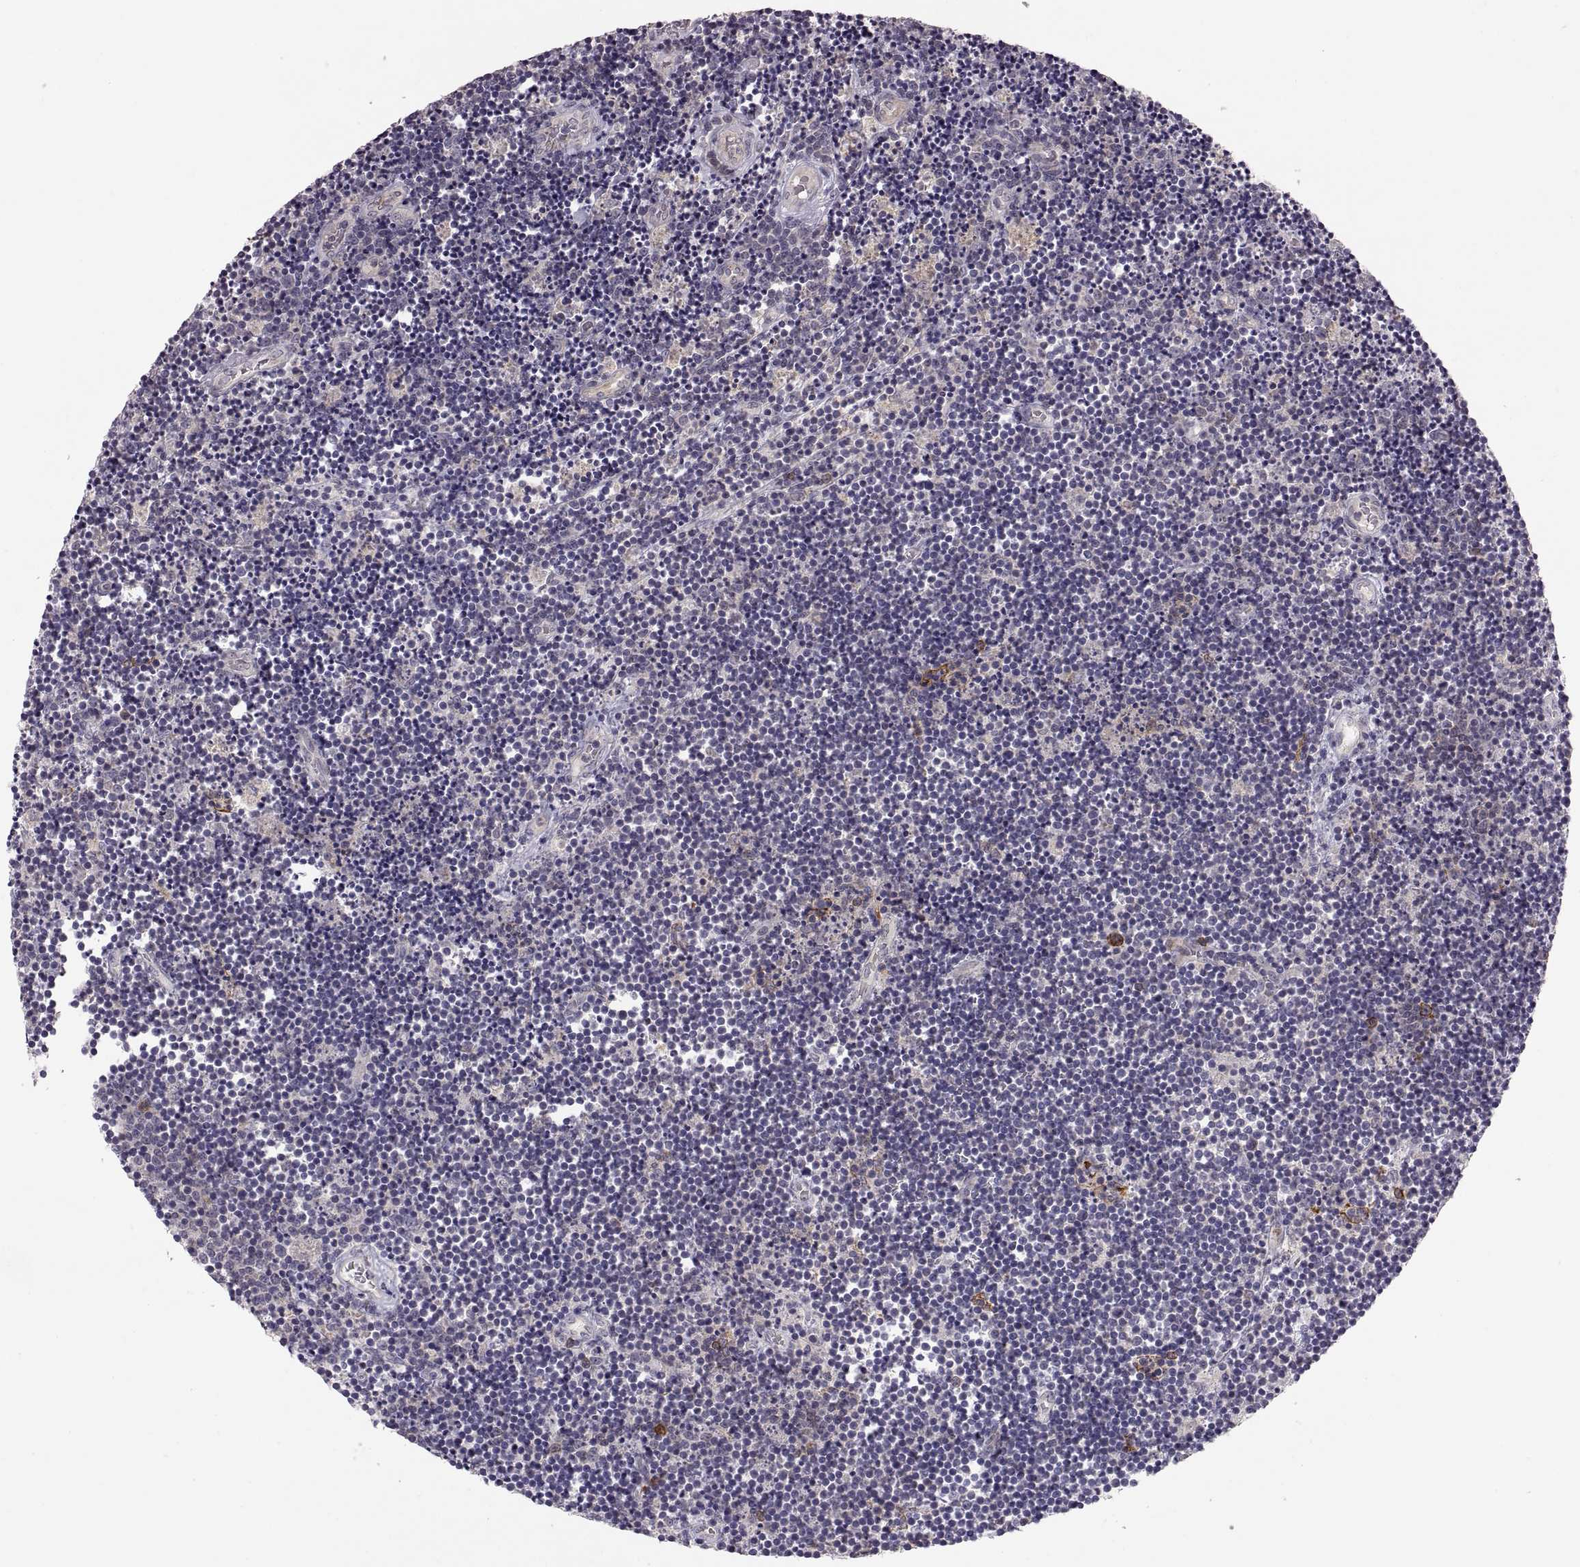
{"staining": {"intensity": "negative", "quantity": "none", "location": "none"}, "tissue": "lymphoma", "cell_type": "Tumor cells", "image_type": "cancer", "snomed": [{"axis": "morphology", "description": "Malignant lymphoma, non-Hodgkin's type, Low grade"}, {"axis": "topography", "description": "Brain"}], "caption": "High magnification brightfield microscopy of malignant lymphoma, non-Hodgkin's type (low-grade) stained with DAB (3,3'-diaminobenzidine) (brown) and counterstained with hematoxylin (blue): tumor cells show no significant expression.", "gene": "HMGCR", "patient": {"sex": "female", "age": 66}}